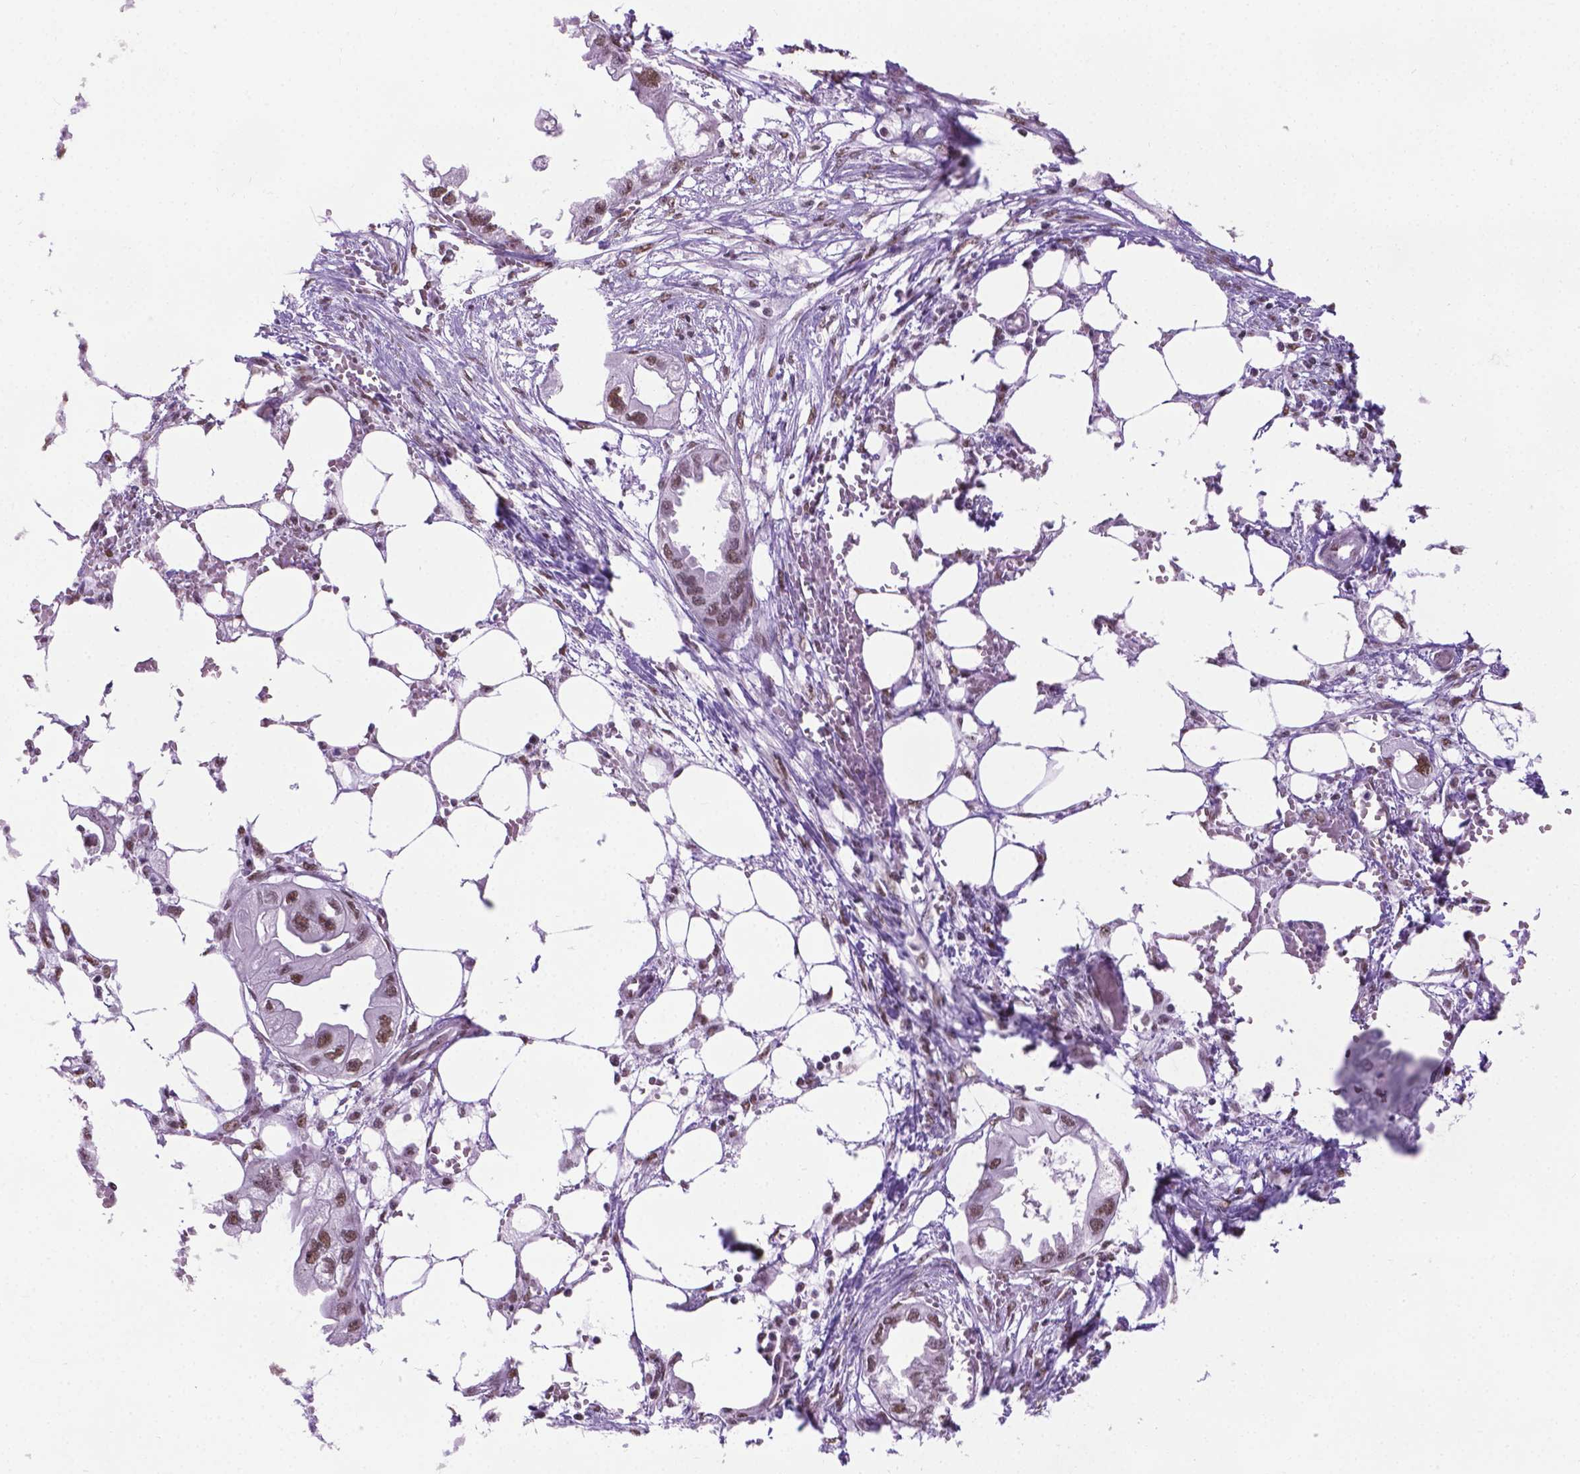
{"staining": {"intensity": "moderate", "quantity": "25%-75%", "location": "nuclear"}, "tissue": "endometrial cancer", "cell_type": "Tumor cells", "image_type": "cancer", "snomed": [{"axis": "morphology", "description": "Adenocarcinoma, NOS"}, {"axis": "morphology", "description": "Adenocarcinoma, metastatic, NOS"}, {"axis": "topography", "description": "Adipose tissue"}, {"axis": "topography", "description": "Endometrium"}], "caption": "Tumor cells exhibit medium levels of moderate nuclear expression in approximately 25%-75% of cells in endometrial cancer (metastatic adenocarcinoma).", "gene": "ABI2", "patient": {"sex": "female", "age": 67}}